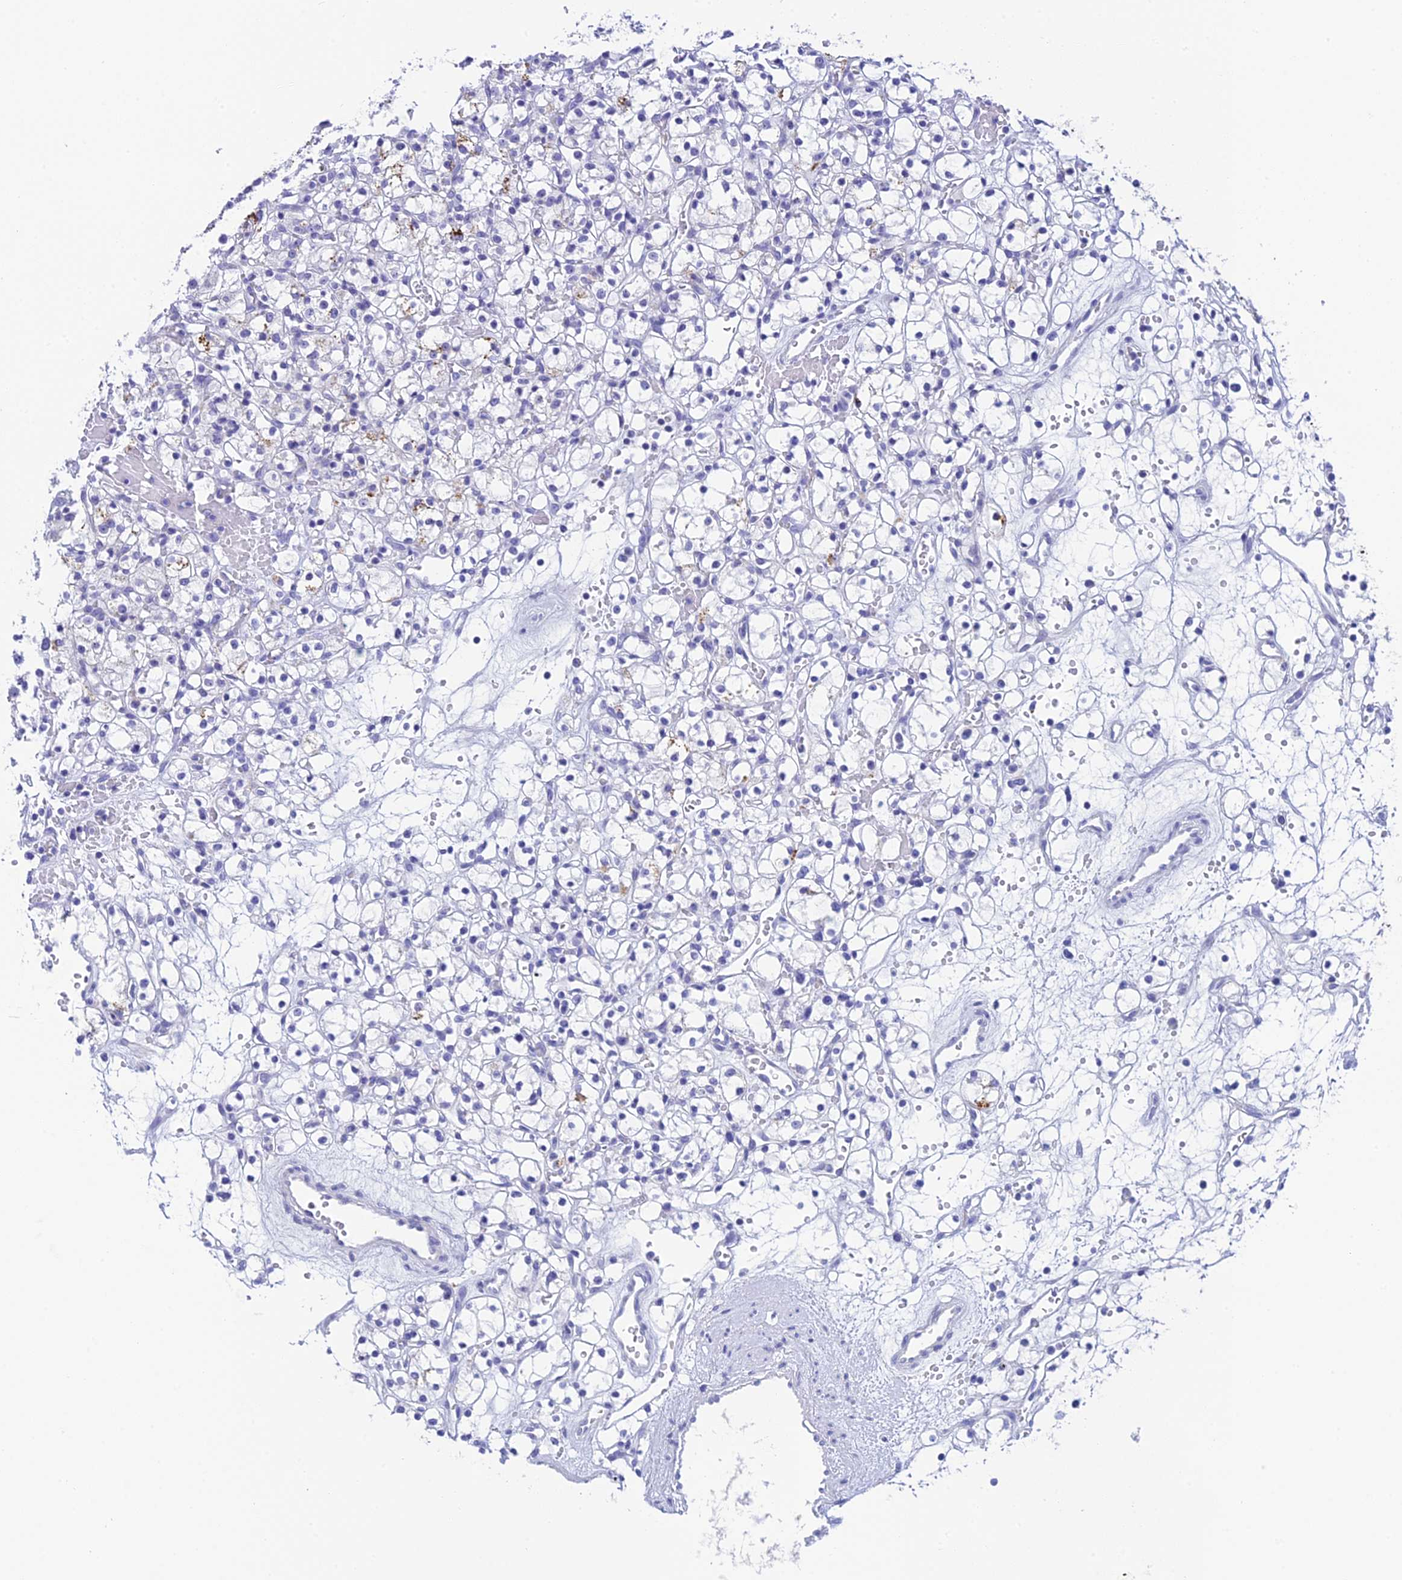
{"staining": {"intensity": "negative", "quantity": "none", "location": "none"}, "tissue": "renal cancer", "cell_type": "Tumor cells", "image_type": "cancer", "snomed": [{"axis": "morphology", "description": "Adenocarcinoma, NOS"}, {"axis": "topography", "description": "Kidney"}], "caption": "Immunohistochemistry image of human renal cancer (adenocarcinoma) stained for a protein (brown), which shows no positivity in tumor cells.", "gene": "C12orf29", "patient": {"sex": "female", "age": 59}}